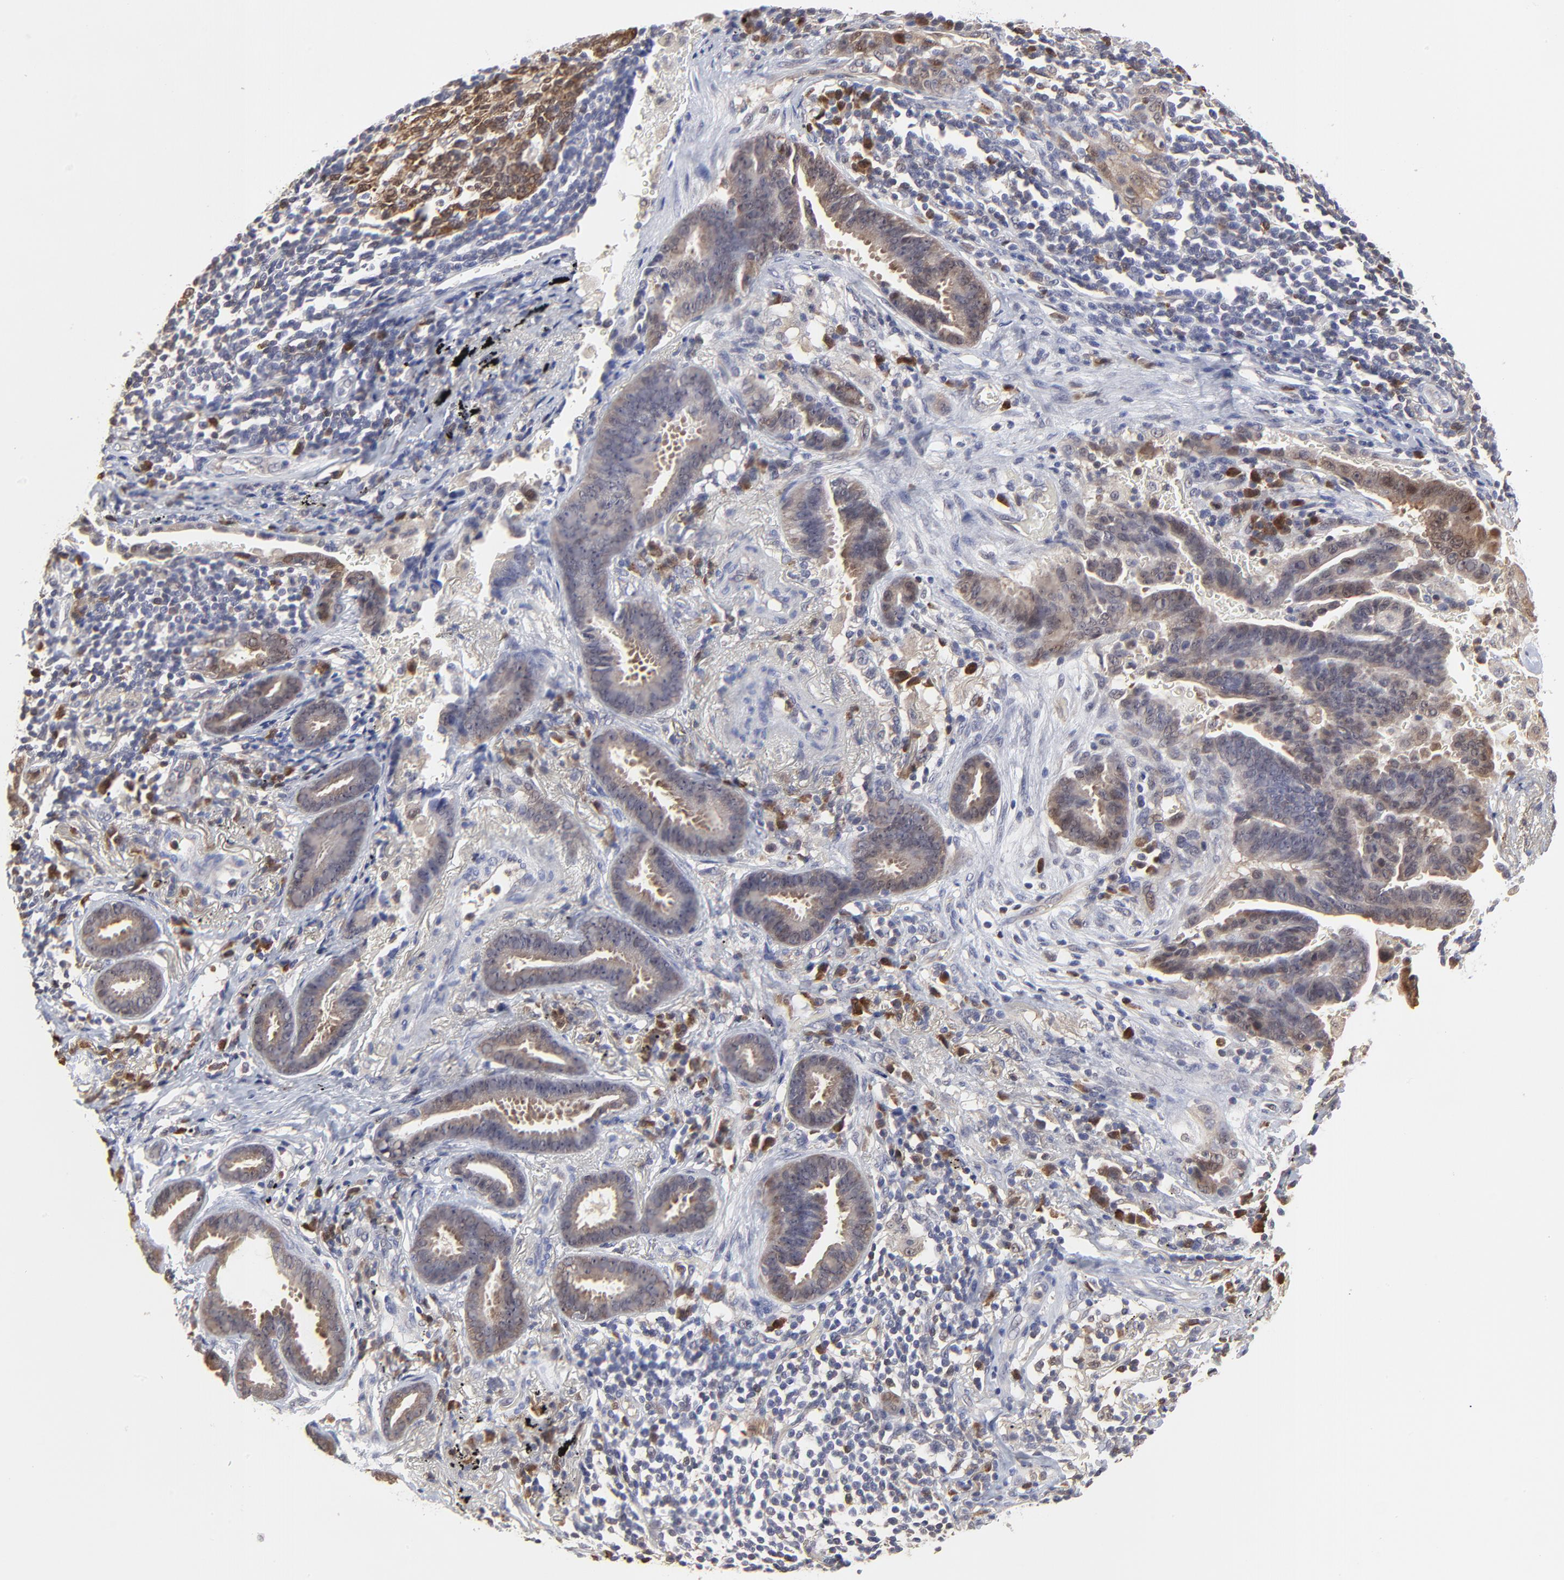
{"staining": {"intensity": "negative", "quantity": "none", "location": "none"}, "tissue": "lung cancer", "cell_type": "Tumor cells", "image_type": "cancer", "snomed": [{"axis": "morphology", "description": "Adenocarcinoma, NOS"}, {"axis": "topography", "description": "Lung"}], "caption": "Tumor cells show no significant expression in lung cancer (adenocarcinoma).", "gene": "CASP3", "patient": {"sex": "female", "age": 64}}